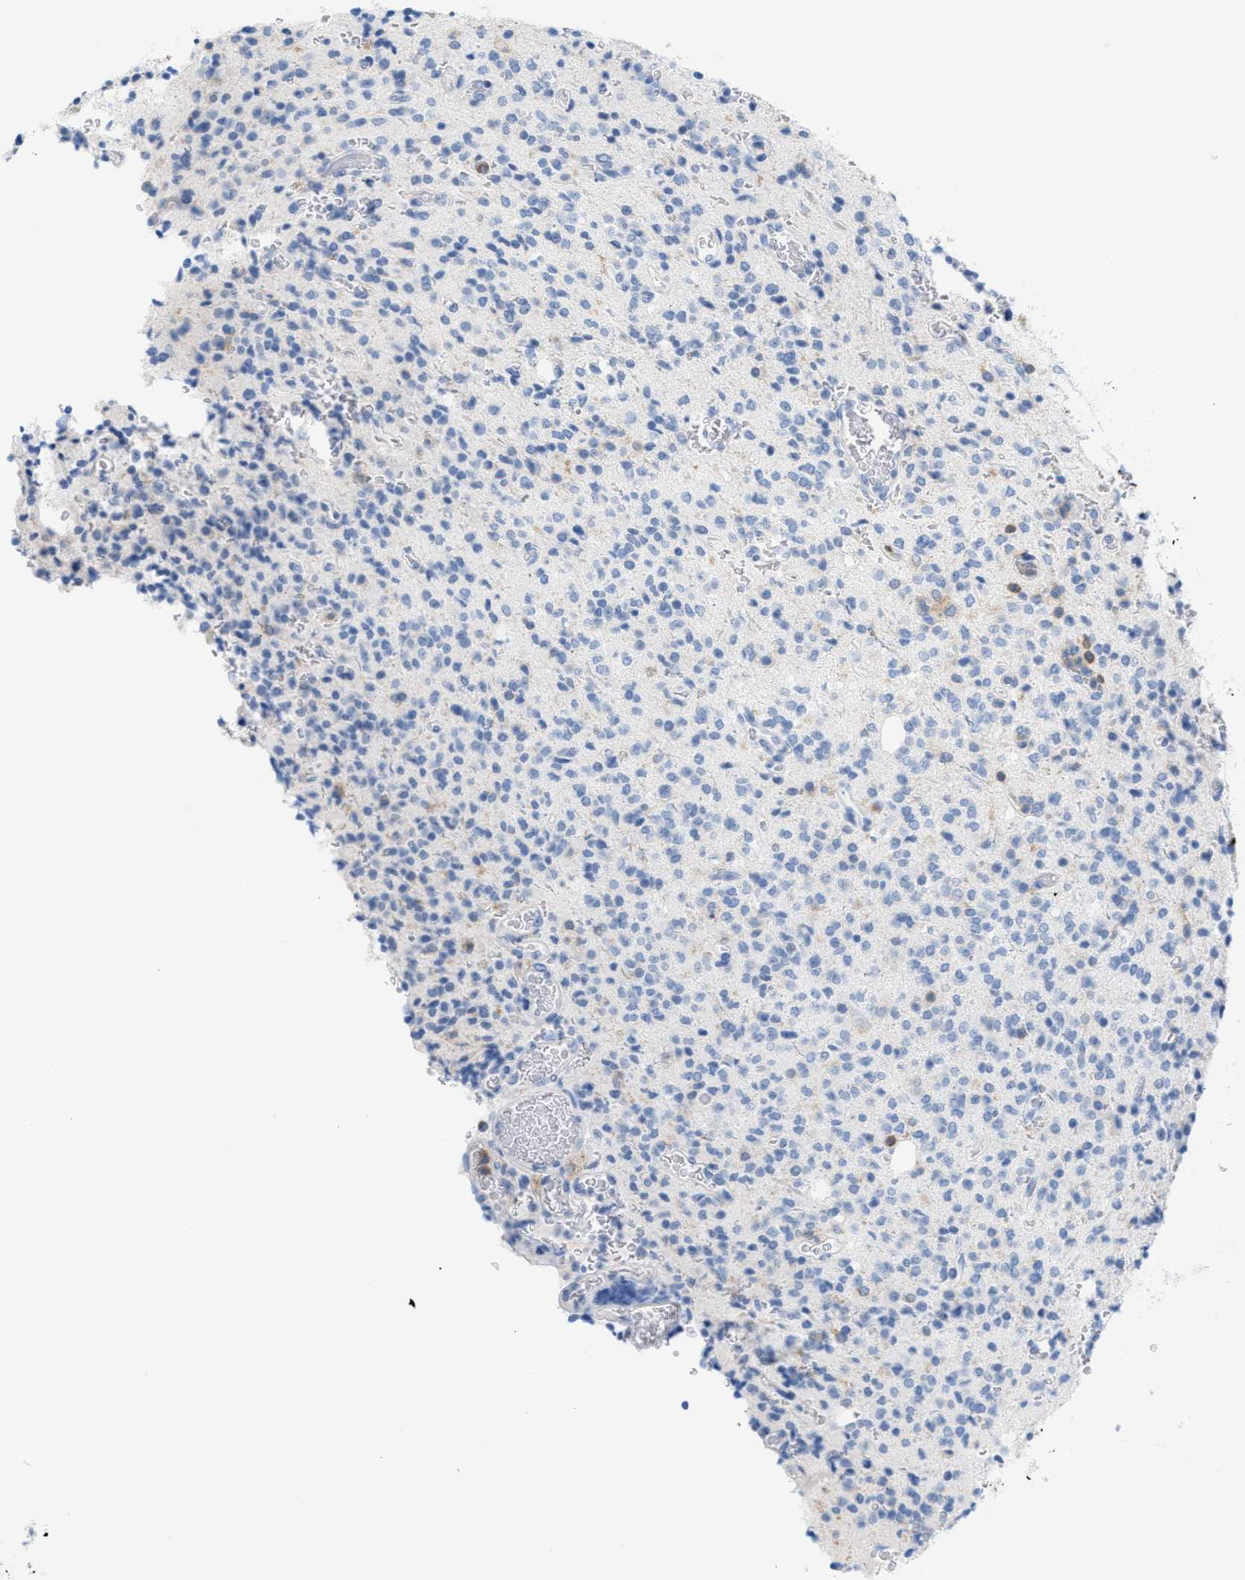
{"staining": {"intensity": "negative", "quantity": "none", "location": "none"}, "tissue": "glioma", "cell_type": "Tumor cells", "image_type": "cancer", "snomed": [{"axis": "morphology", "description": "Glioma, malignant, High grade"}, {"axis": "topography", "description": "Brain"}], "caption": "Tumor cells are negative for brown protein staining in glioma.", "gene": "IL16", "patient": {"sex": "male", "age": 34}}